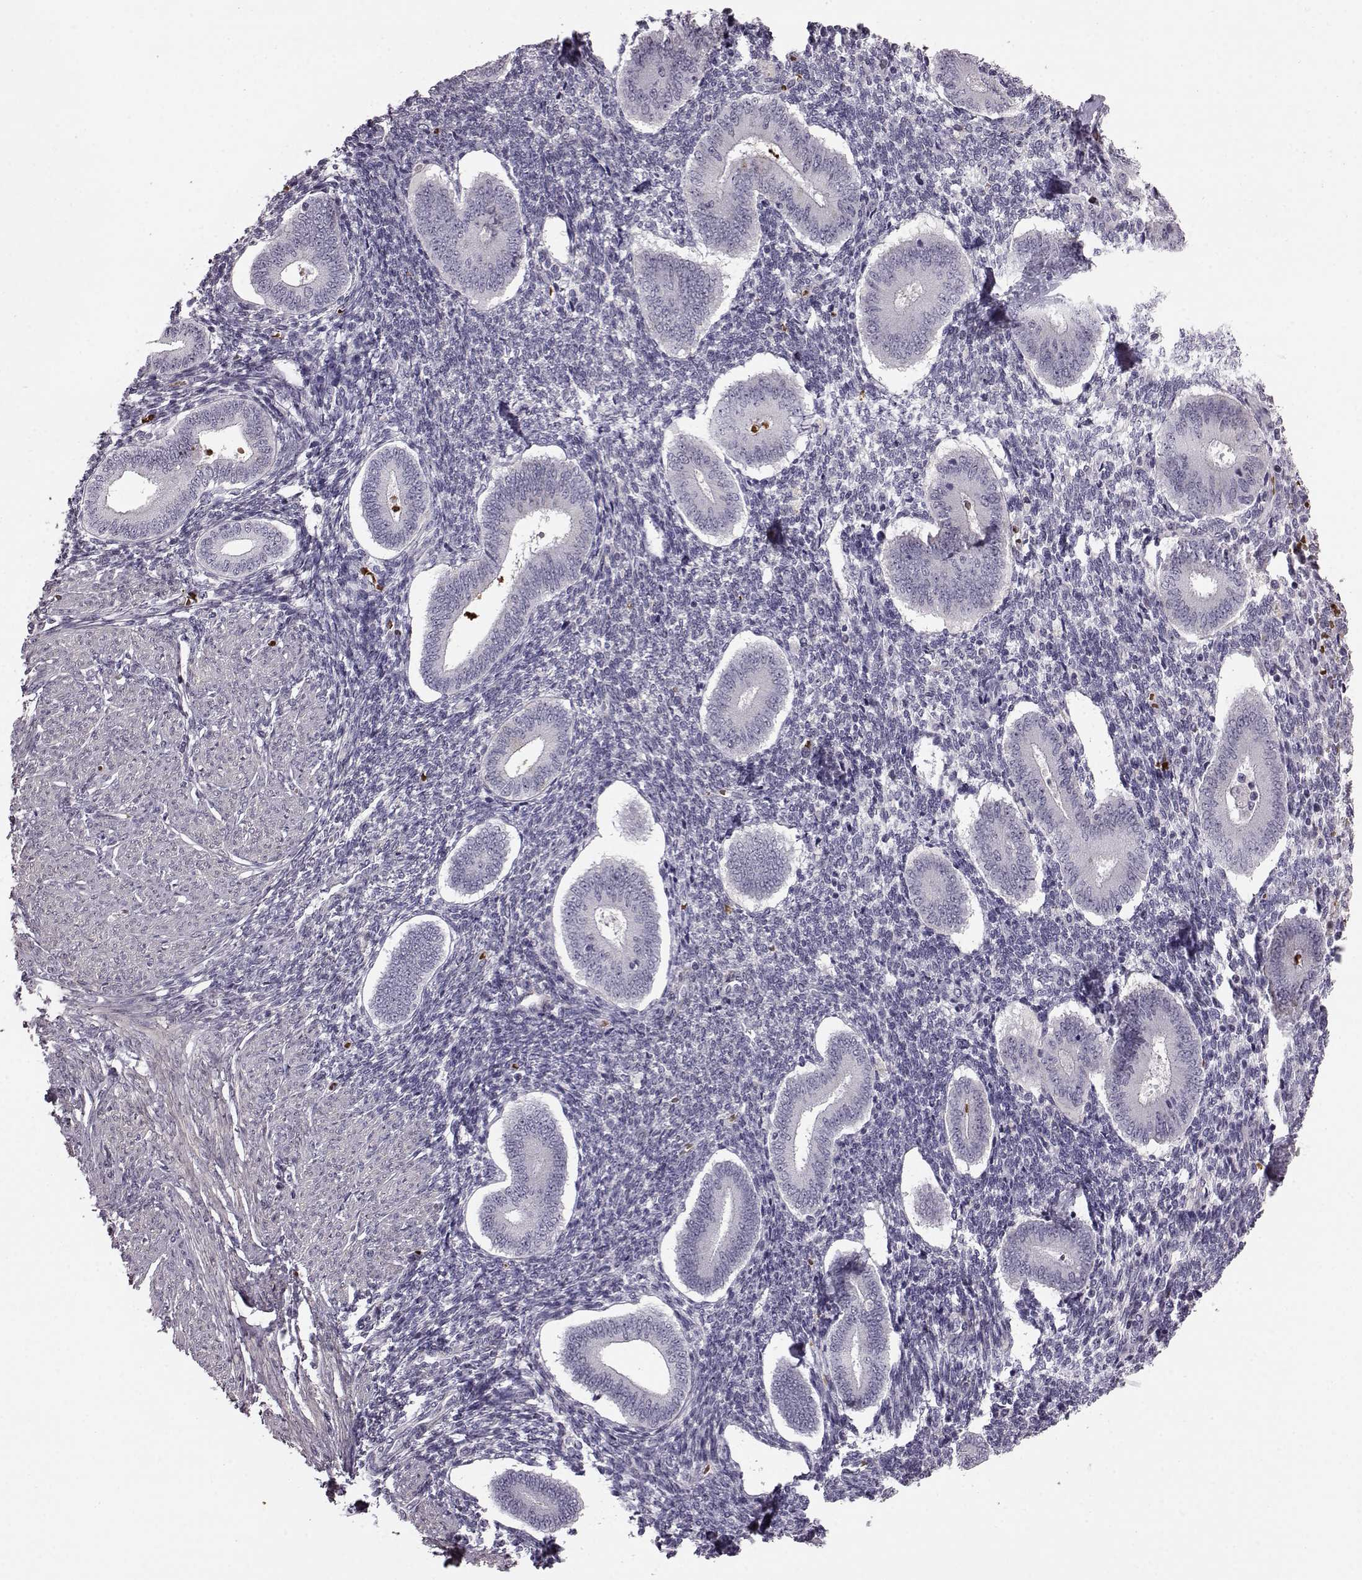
{"staining": {"intensity": "negative", "quantity": "none", "location": "none"}, "tissue": "endometrium", "cell_type": "Cells in endometrial stroma", "image_type": "normal", "snomed": [{"axis": "morphology", "description": "Normal tissue, NOS"}, {"axis": "topography", "description": "Endometrium"}], "caption": "Immunohistochemistry (IHC) photomicrograph of unremarkable human endometrium stained for a protein (brown), which displays no expression in cells in endometrial stroma.", "gene": "PROP1", "patient": {"sex": "female", "age": 40}}